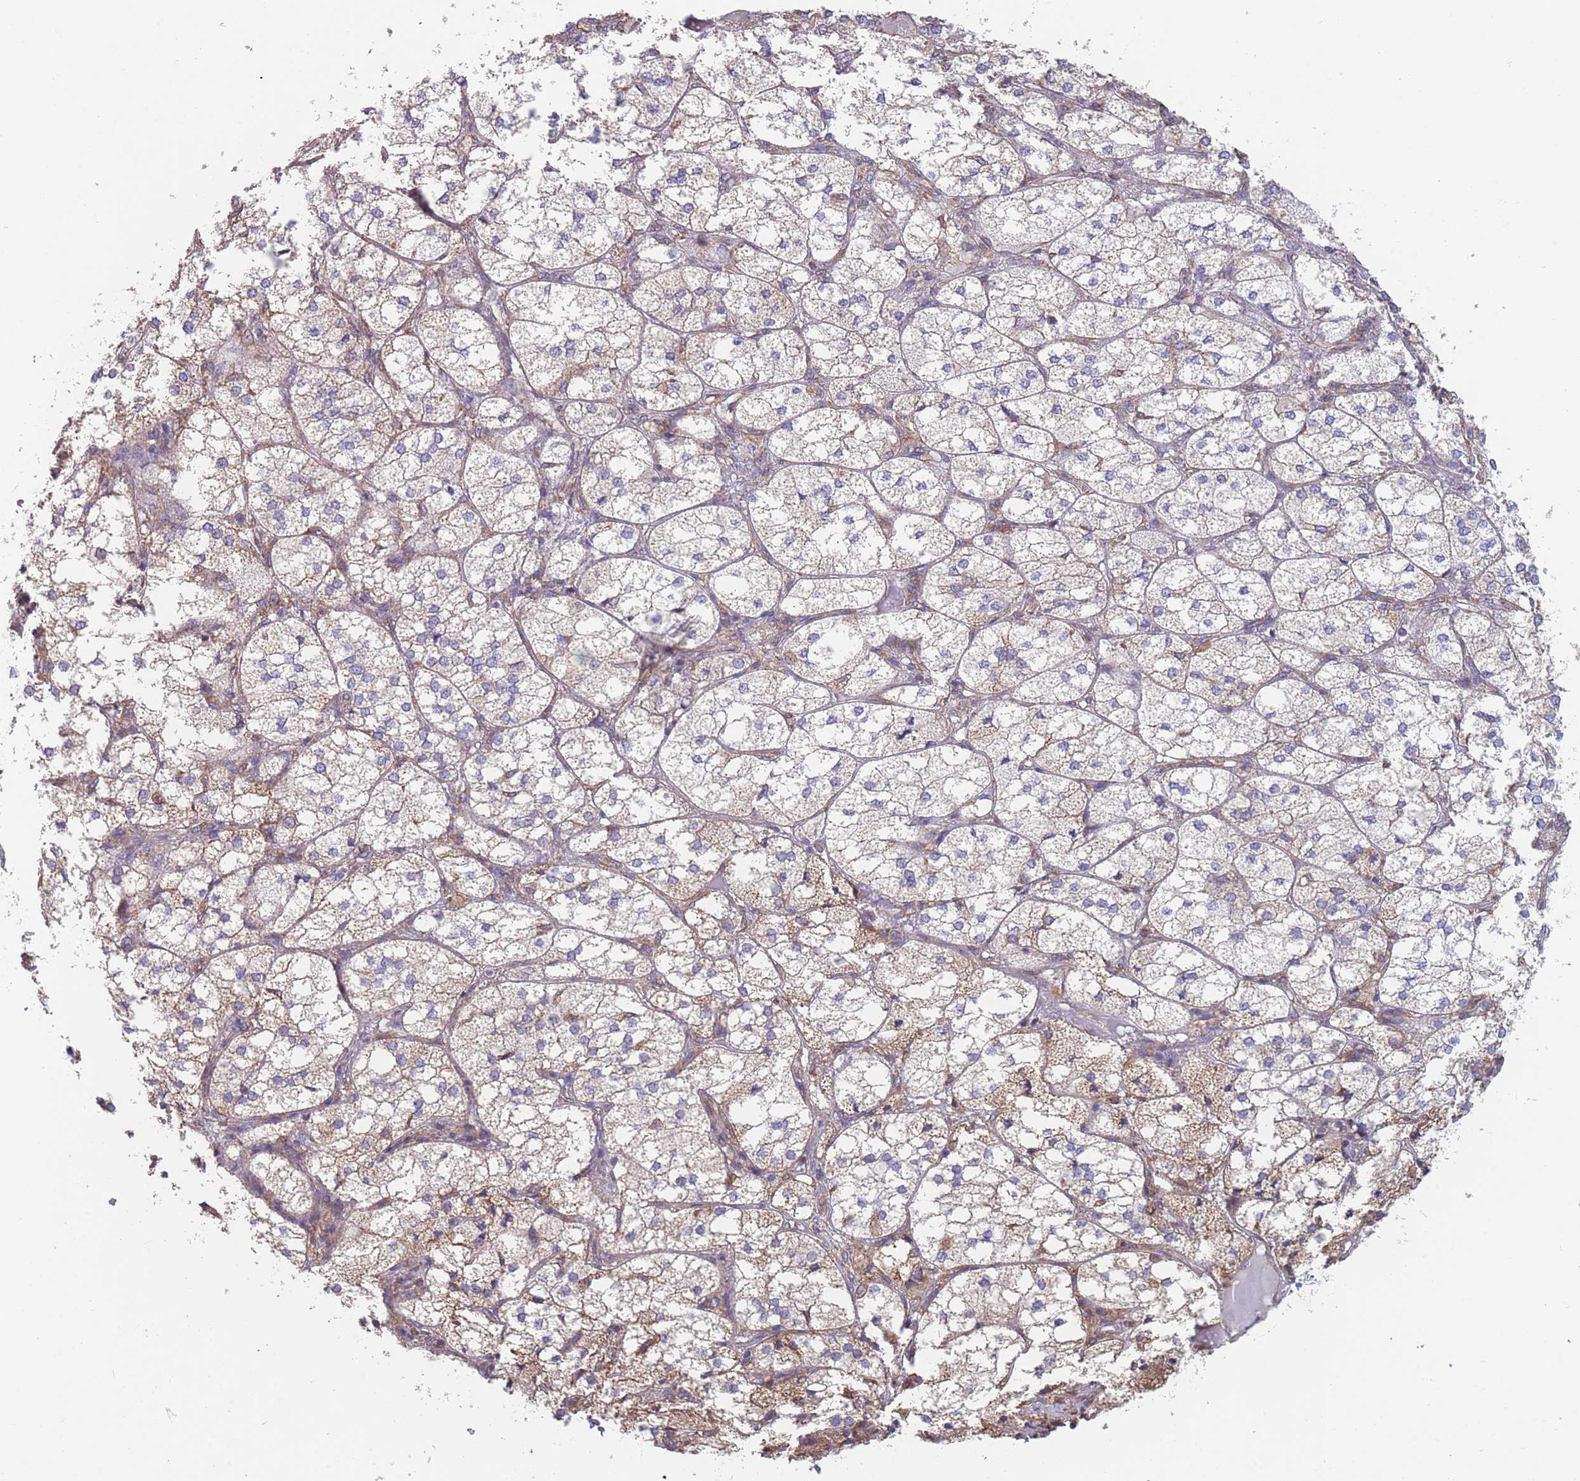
{"staining": {"intensity": "moderate", "quantity": "25%-75%", "location": "cytoplasmic/membranous"}, "tissue": "adrenal gland", "cell_type": "Glandular cells", "image_type": "normal", "snomed": [{"axis": "morphology", "description": "Normal tissue, NOS"}, {"axis": "topography", "description": "Adrenal gland"}], "caption": "The micrograph shows a brown stain indicating the presence of a protein in the cytoplasmic/membranous of glandular cells in adrenal gland. (Stains: DAB in brown, nuclei in blue, Microscopy: brightfield microscopy at high magnification).", "gene": "OR7C2", "patient": {"sex": "female", "age": 61}}